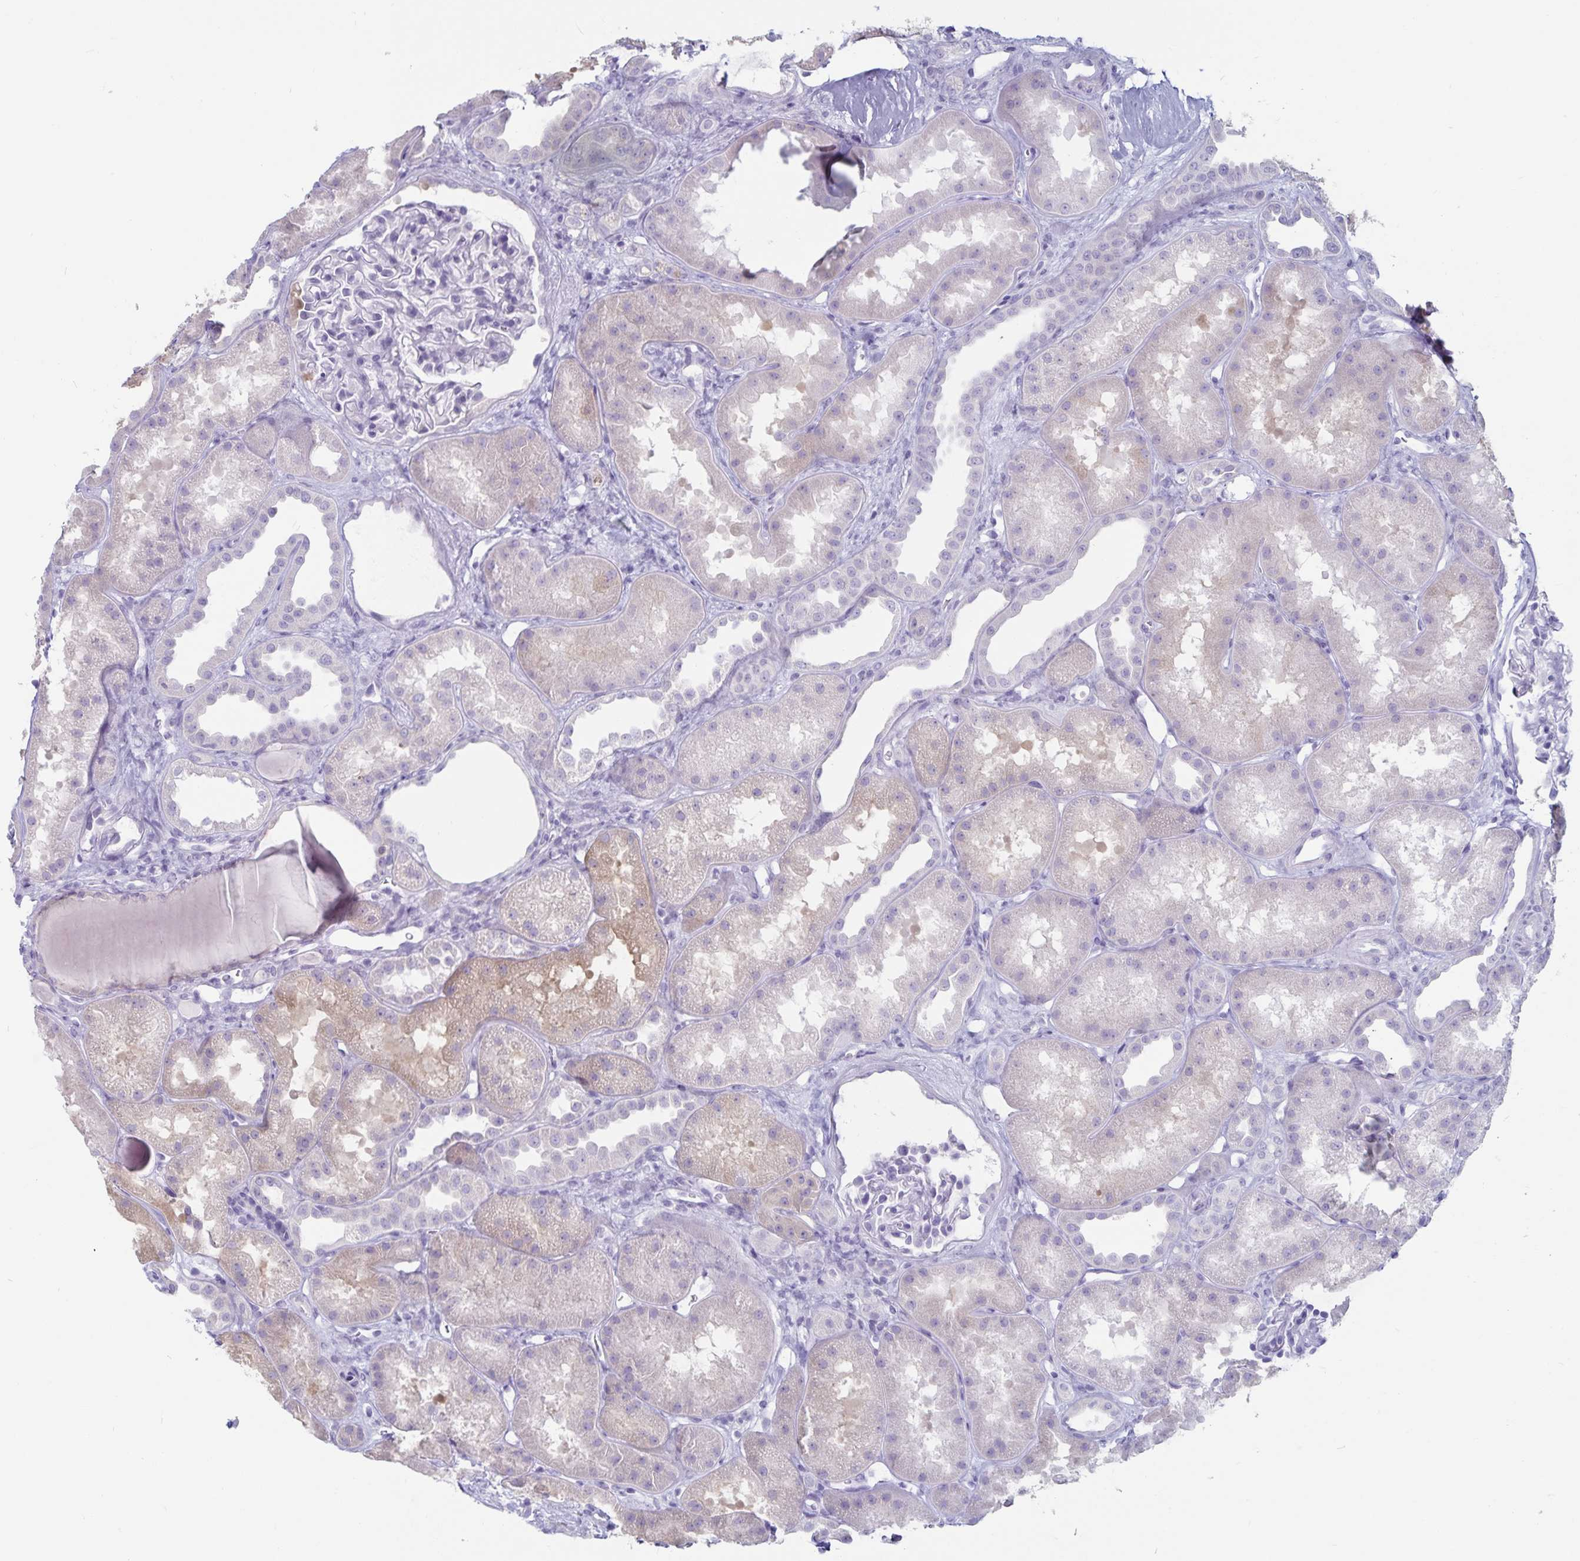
{"staining": {"intensity": "negative", "quantity": "none", "location": "none"}, "tissue": "kidney", "cell_type": "Cells in glomeruli", "image_type": "normal", "snomed": [{"axis": "morphology", "description": "Normal tissue, NOS"}, {"axis": "topography", "description": "Kidney"}], "caption": "A histopathology image of human kidney is negative for staining in cells in glomeruli. The staining was performed using DAB to visualize the protein expression in brown, while the nuclei were stained in blue with hematoxylin (Magnification: 20x).", "gene": "GNLY", "patient": {"sex": "male", "age": 61}}